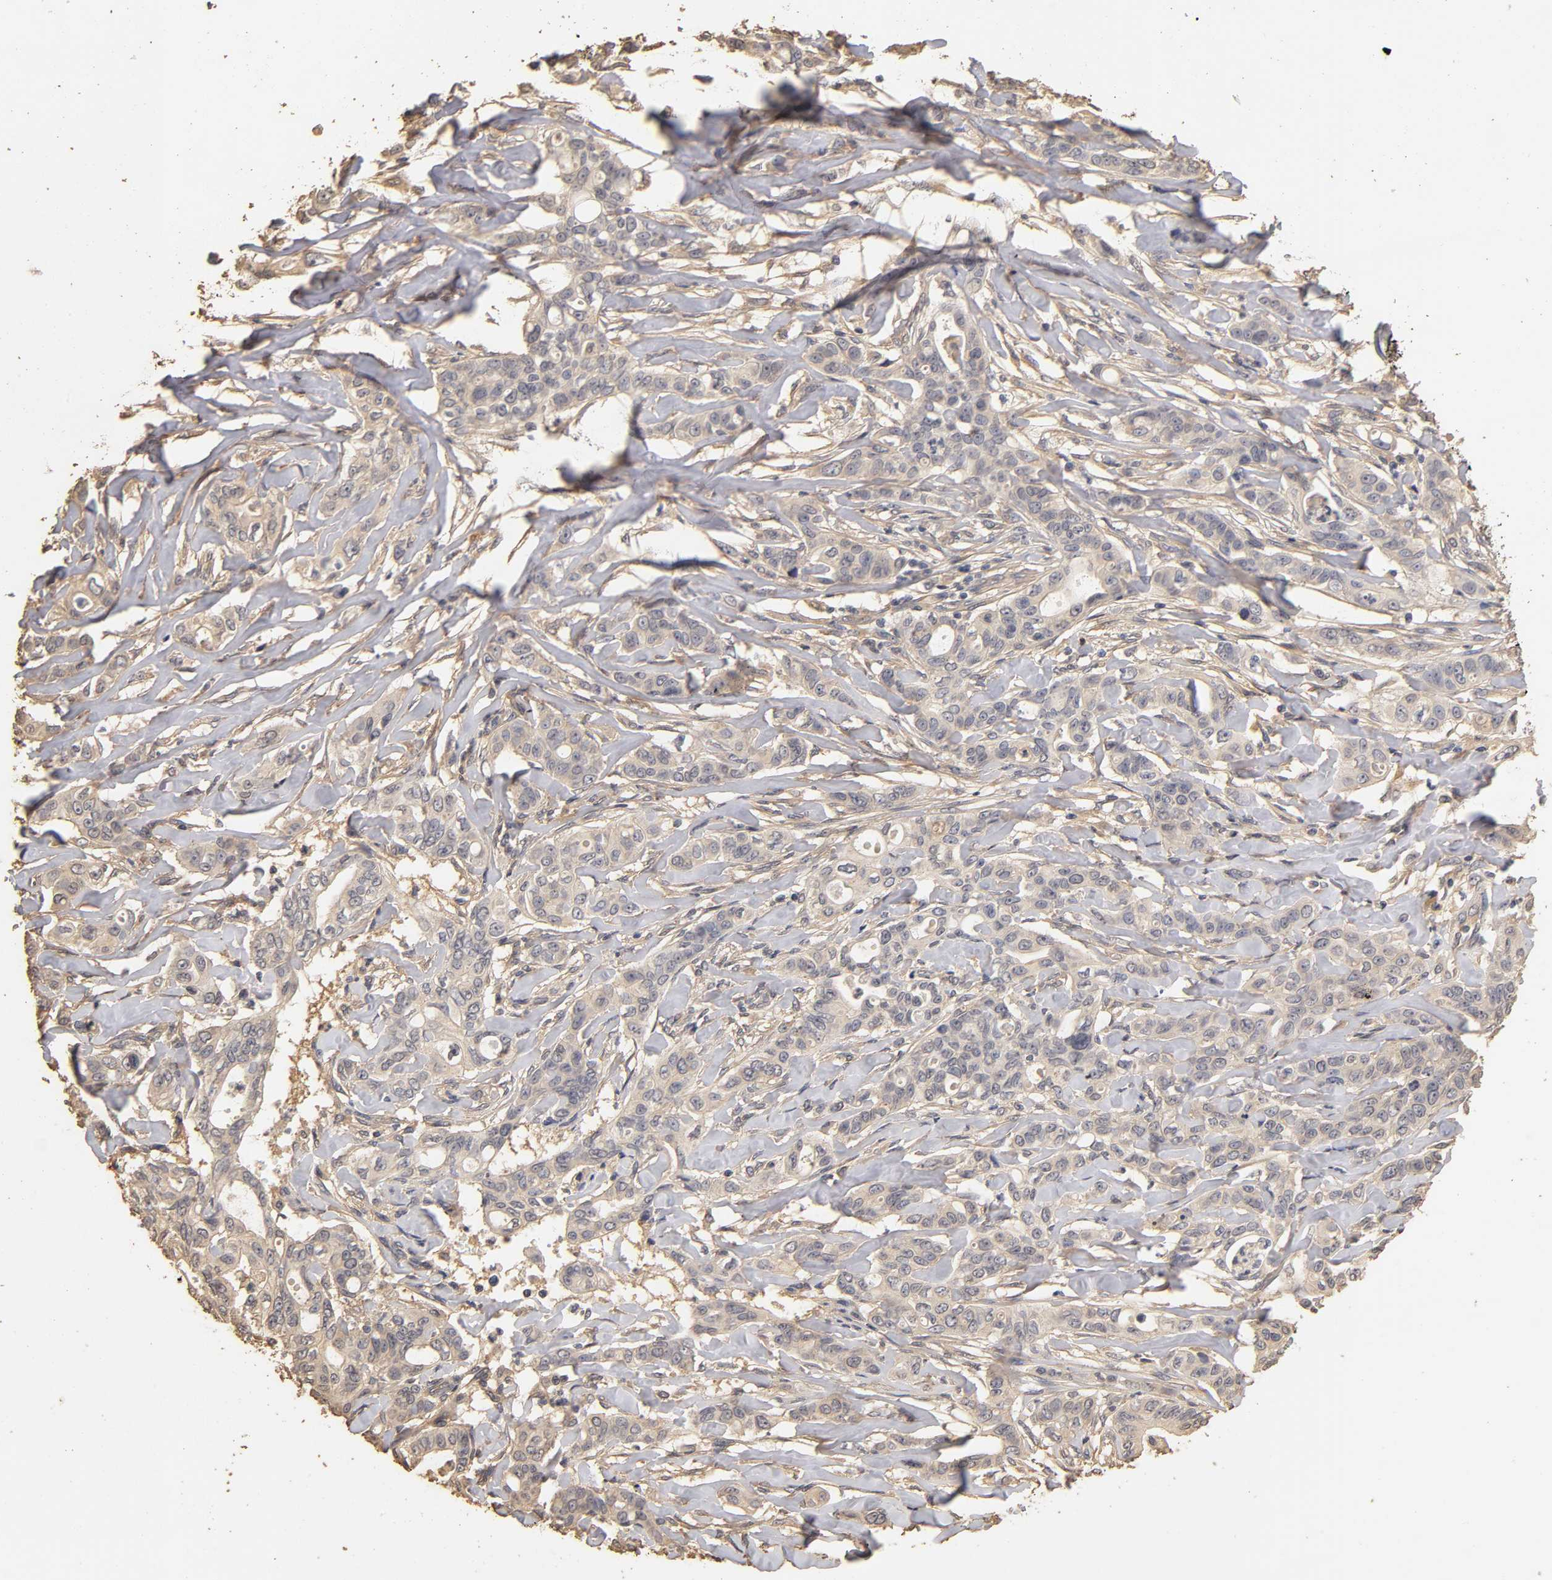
{"staining": {"intensity": "negative", "quantity": "none", "location": "none"}, "tissue": "liver cancer", "cell_type": "Tumor cells", "image_type": "cancer", "snomed": [{"axis": "morphology", "description": "Cholangiocarcinoma"}, {"axis": "topography", "description": "Liver"}], "caption": "High magnification brightfield microscopy of cholangiocarcinoma (liver) stained with DAB (3,3'-diaminobenzidine) (brown) and counterstained with hematoxylin (blue): tumor cells show no significant positivity.", "gene": "VSIG4", "patient": {"sex": "female", "age": 67}}